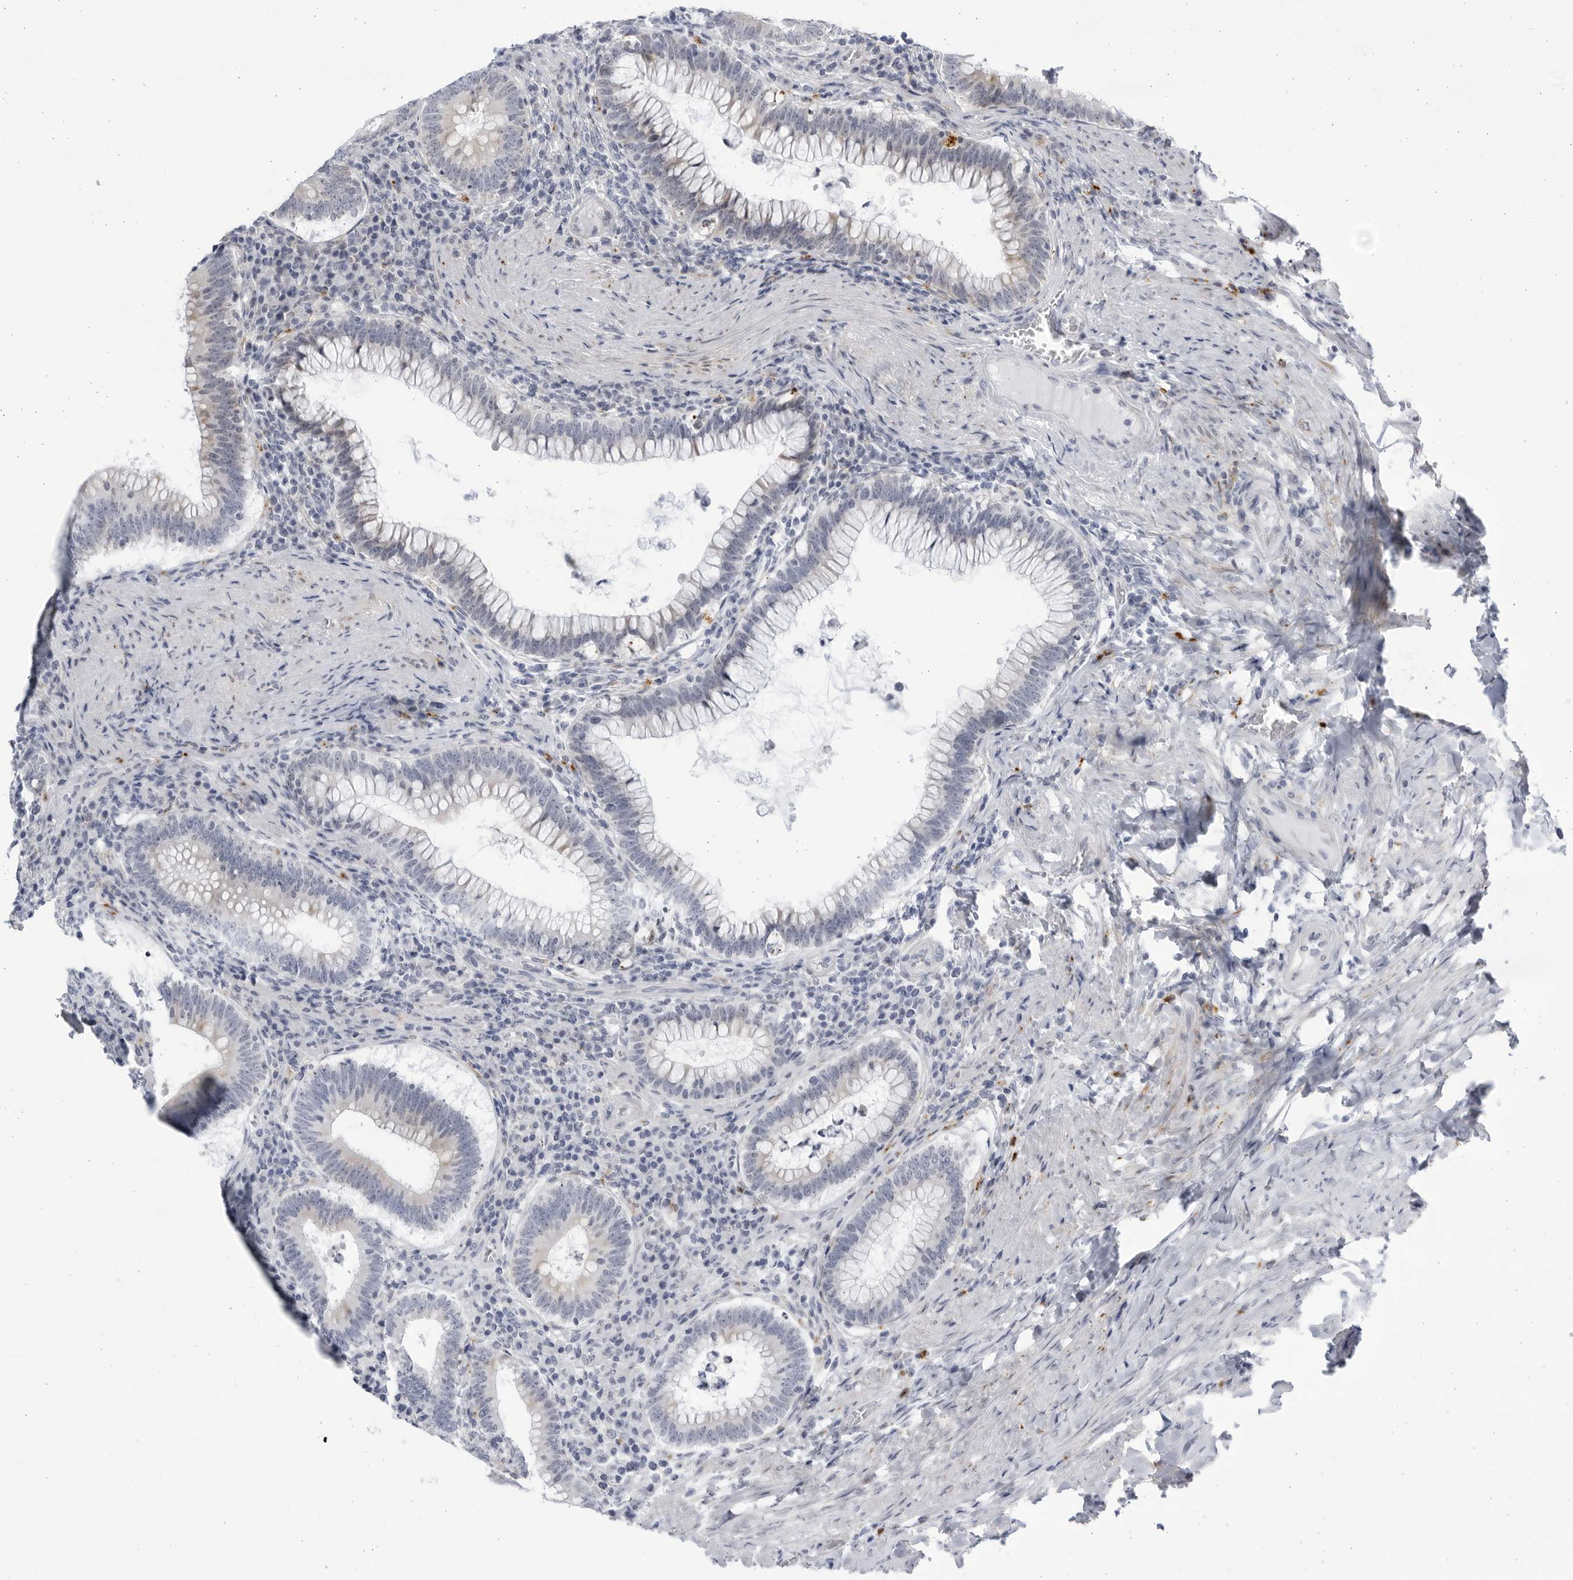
{"staining": {"intensity": "weak", "quantity": "<25%", "location": "cytoplasmic/membranous"}, "tissue": "colorectal cancer", "cell_type": "Tumor cells", "image_type": "cancer", "snomed": [{"axis": "morphology", "description": "Normal tissue, NOS"}, {"axis": "topography", "description": "Colon"}], "caption": "Tumor cells show no significant protein staining in colorectal cancer.", "gene": "CCDC181", "patient": {"sex": "female", "age": 82}}